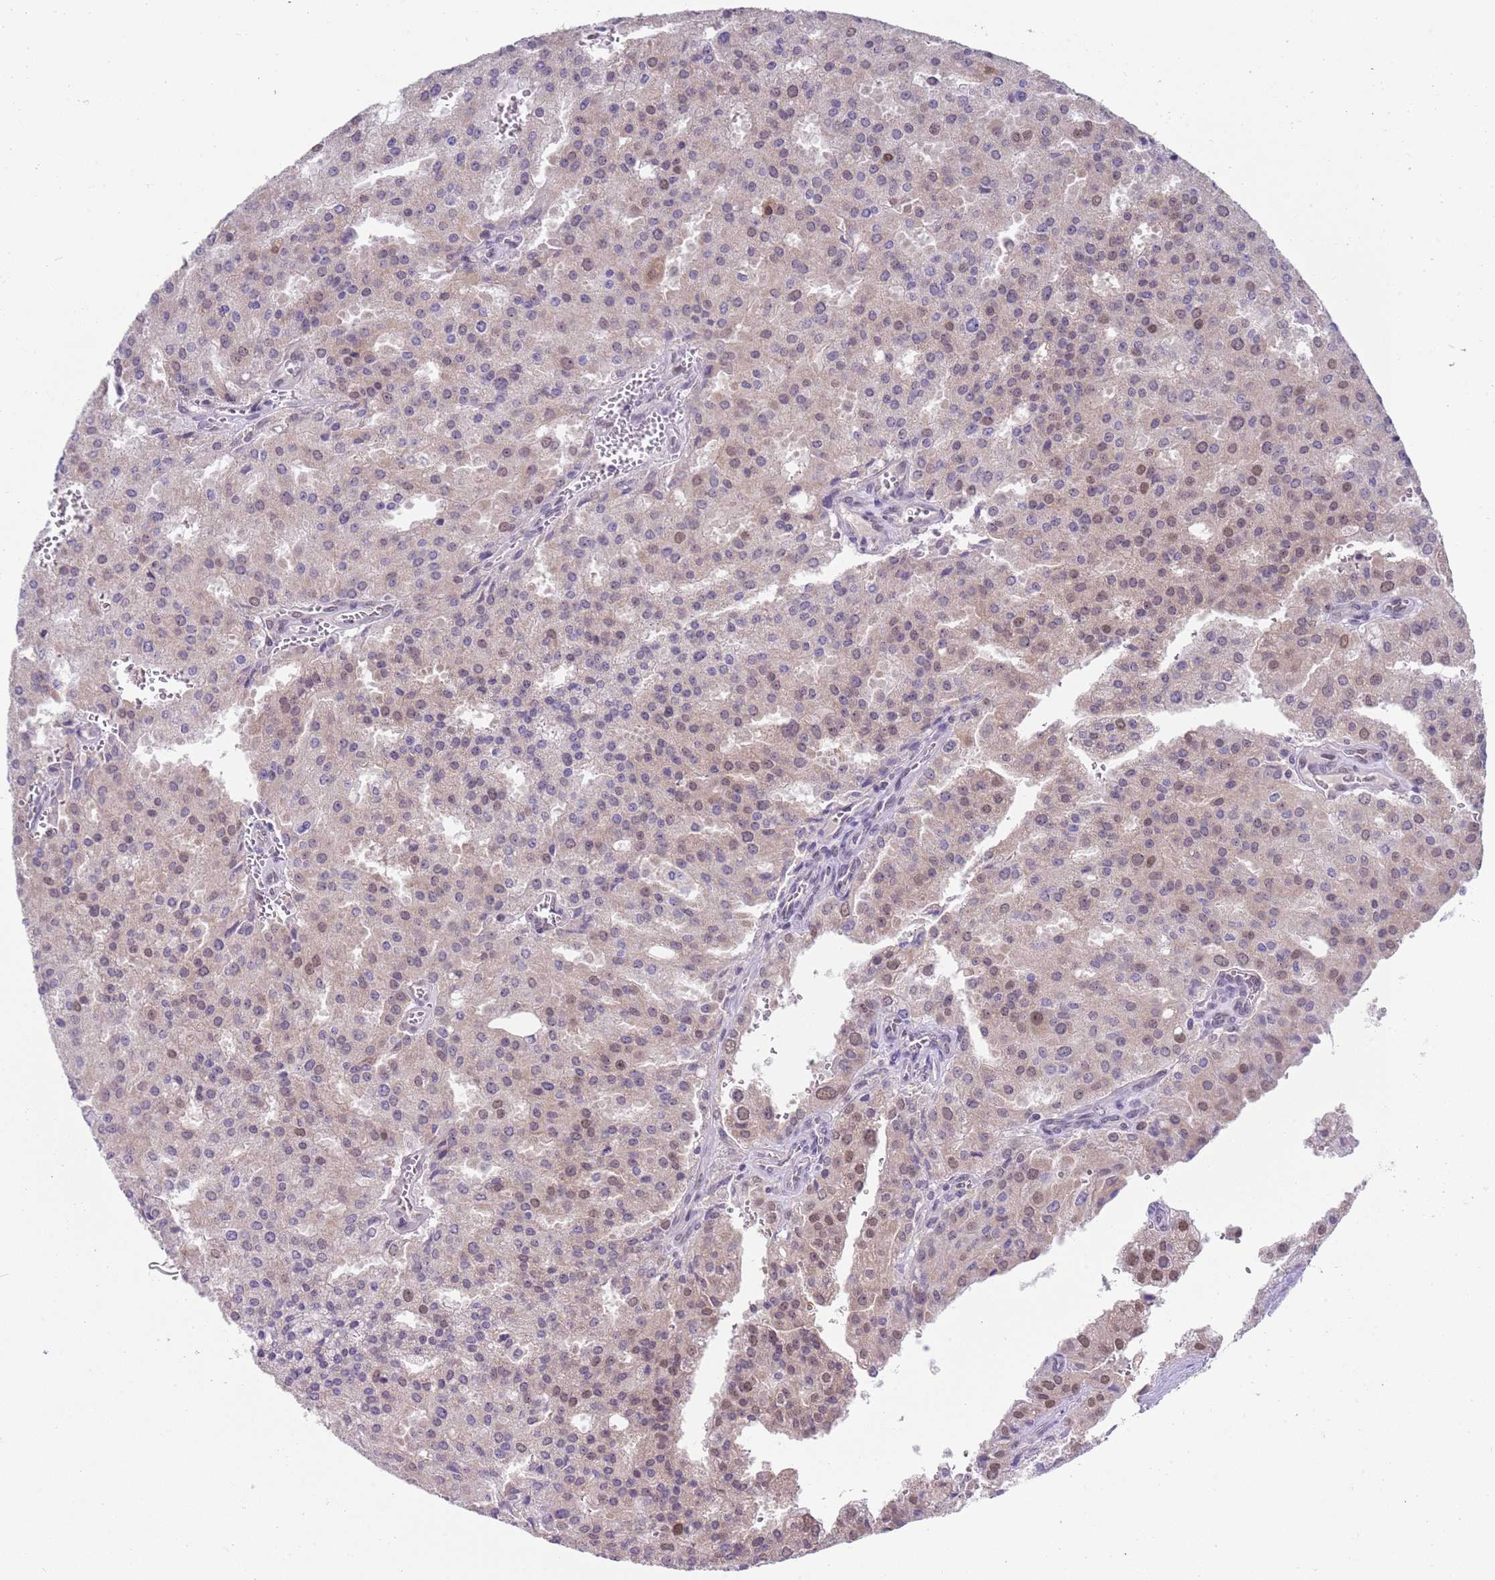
{"staining": {"intensity": "weak", "quantity": "25%-75%", "location": "nuclear"}, "tissue": "prostate cancer", "cell_type": "Tumor cells", "image_type": "cancer", "snomed": [{"axis": "morphology", "description": "Adenocarcinoma, High grade"}, {"axis": "topography", "description": "Prostate"}], "caption": "Prostate cancer (adenocarcinoma (high-grade)) stained with a protein marker exhibits weak staining in tumor cells.", "gene": "SEPHS2", "patient": {"sex": "male", "age": 68}}